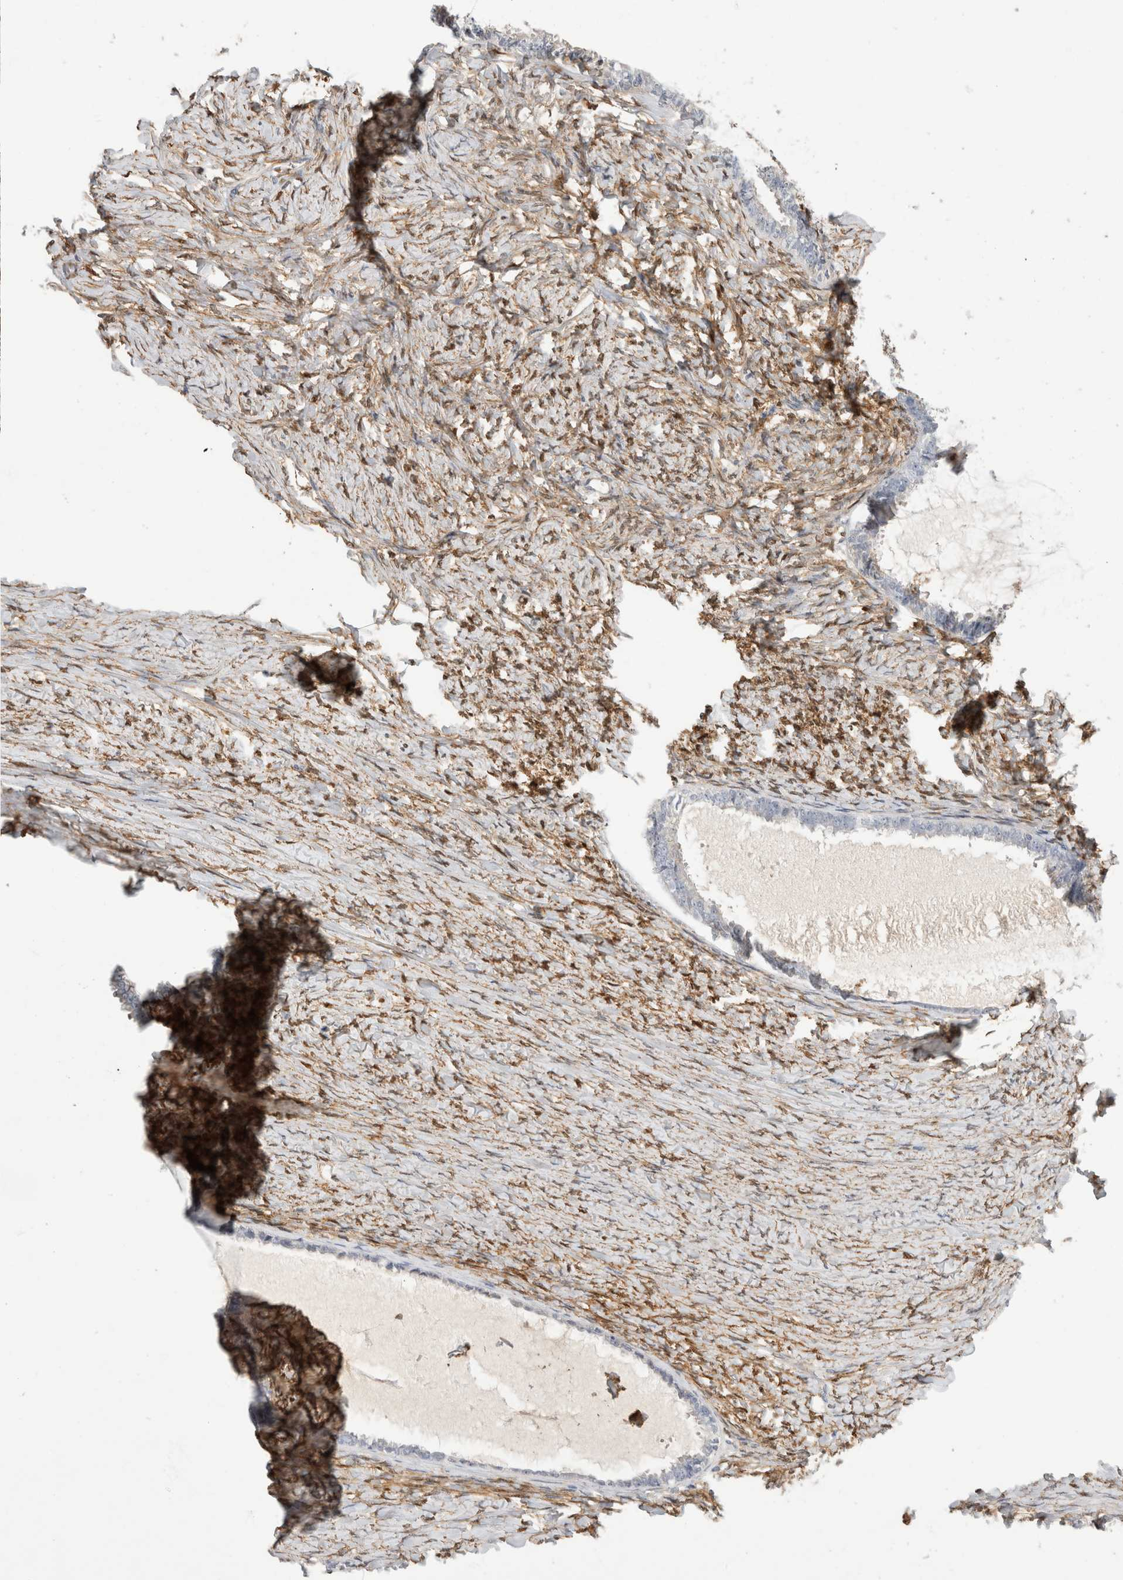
{"staining": {"intensity": "negative", "quantity": "none", "location": "none"}, "tissue": "ovarian cancer", "cell_type": "Tumor cells", "image_type": "cancer", "snomed": [{"axis": "morphology", "description": "Cystadenocarcinoma, serous, NOS"}, {"axis": "topography", "description": "Ovary"}], "caption": "Tumor cells show no significant expression in ovarian cancer (serous cystadenocarcinoma).", "gene": "PGM1", "patient": {"sex": "female", "age": 79}}